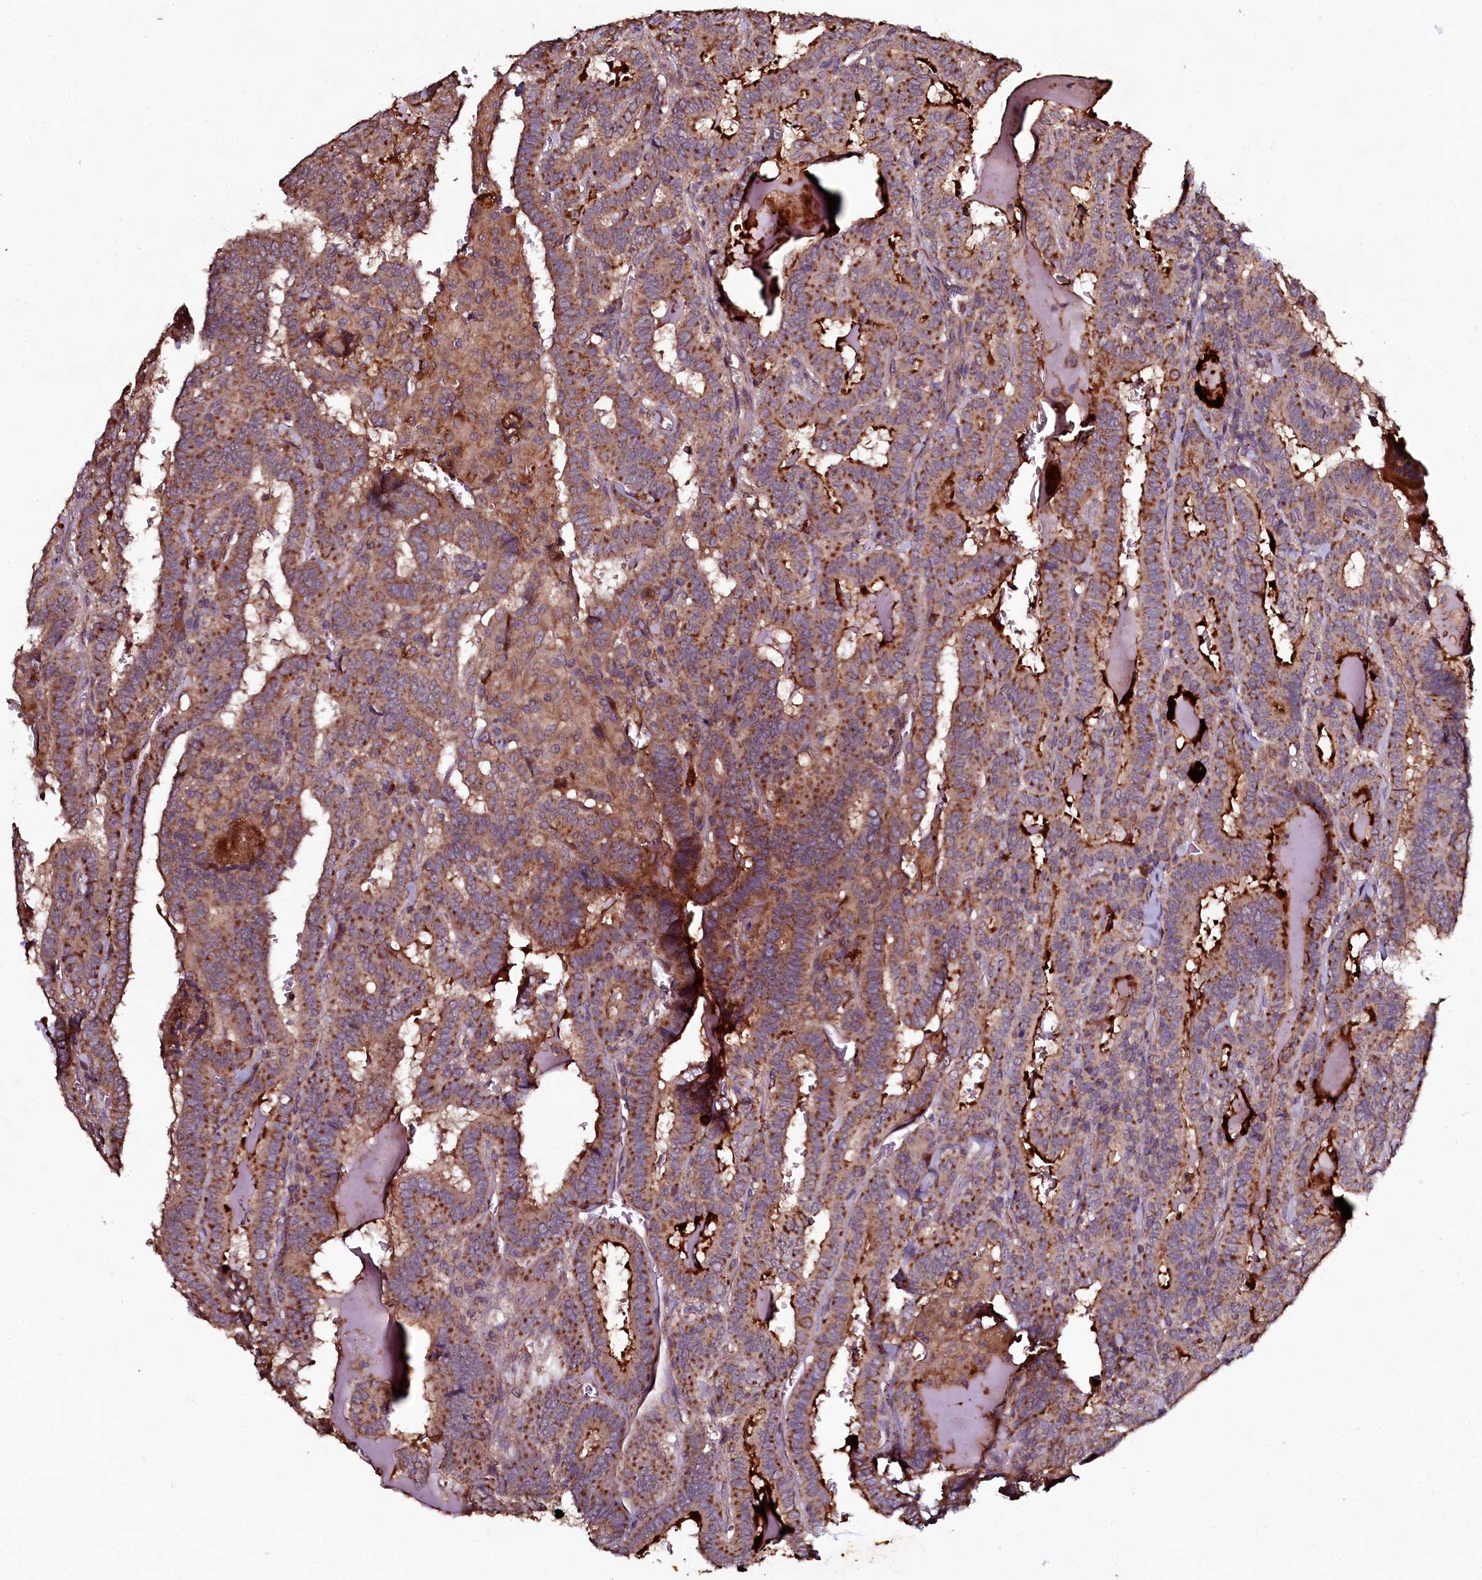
{"staining": {"intensity": "moderate", "quantity": ">75%", "location": "cytoplasmic/membranous"}, "tissue": "thyroid cancer", "cell_type": "Tumor cells", "image_type": "cancer", "snomed": [{"axis": "morphology", "description": "Papillary adenocarcinoma, NOS"}, {"axis": "topography", "description": "Thyroid gland"}], "caption": "Papillary adenocarcinoma (thyroid) stained with IHC reveals moderate cytoplasmic/membranous staining in approximately >75% of tumor cells.", "gene": "SEC24C", "patient": {"sex": "female", "age": 72}}